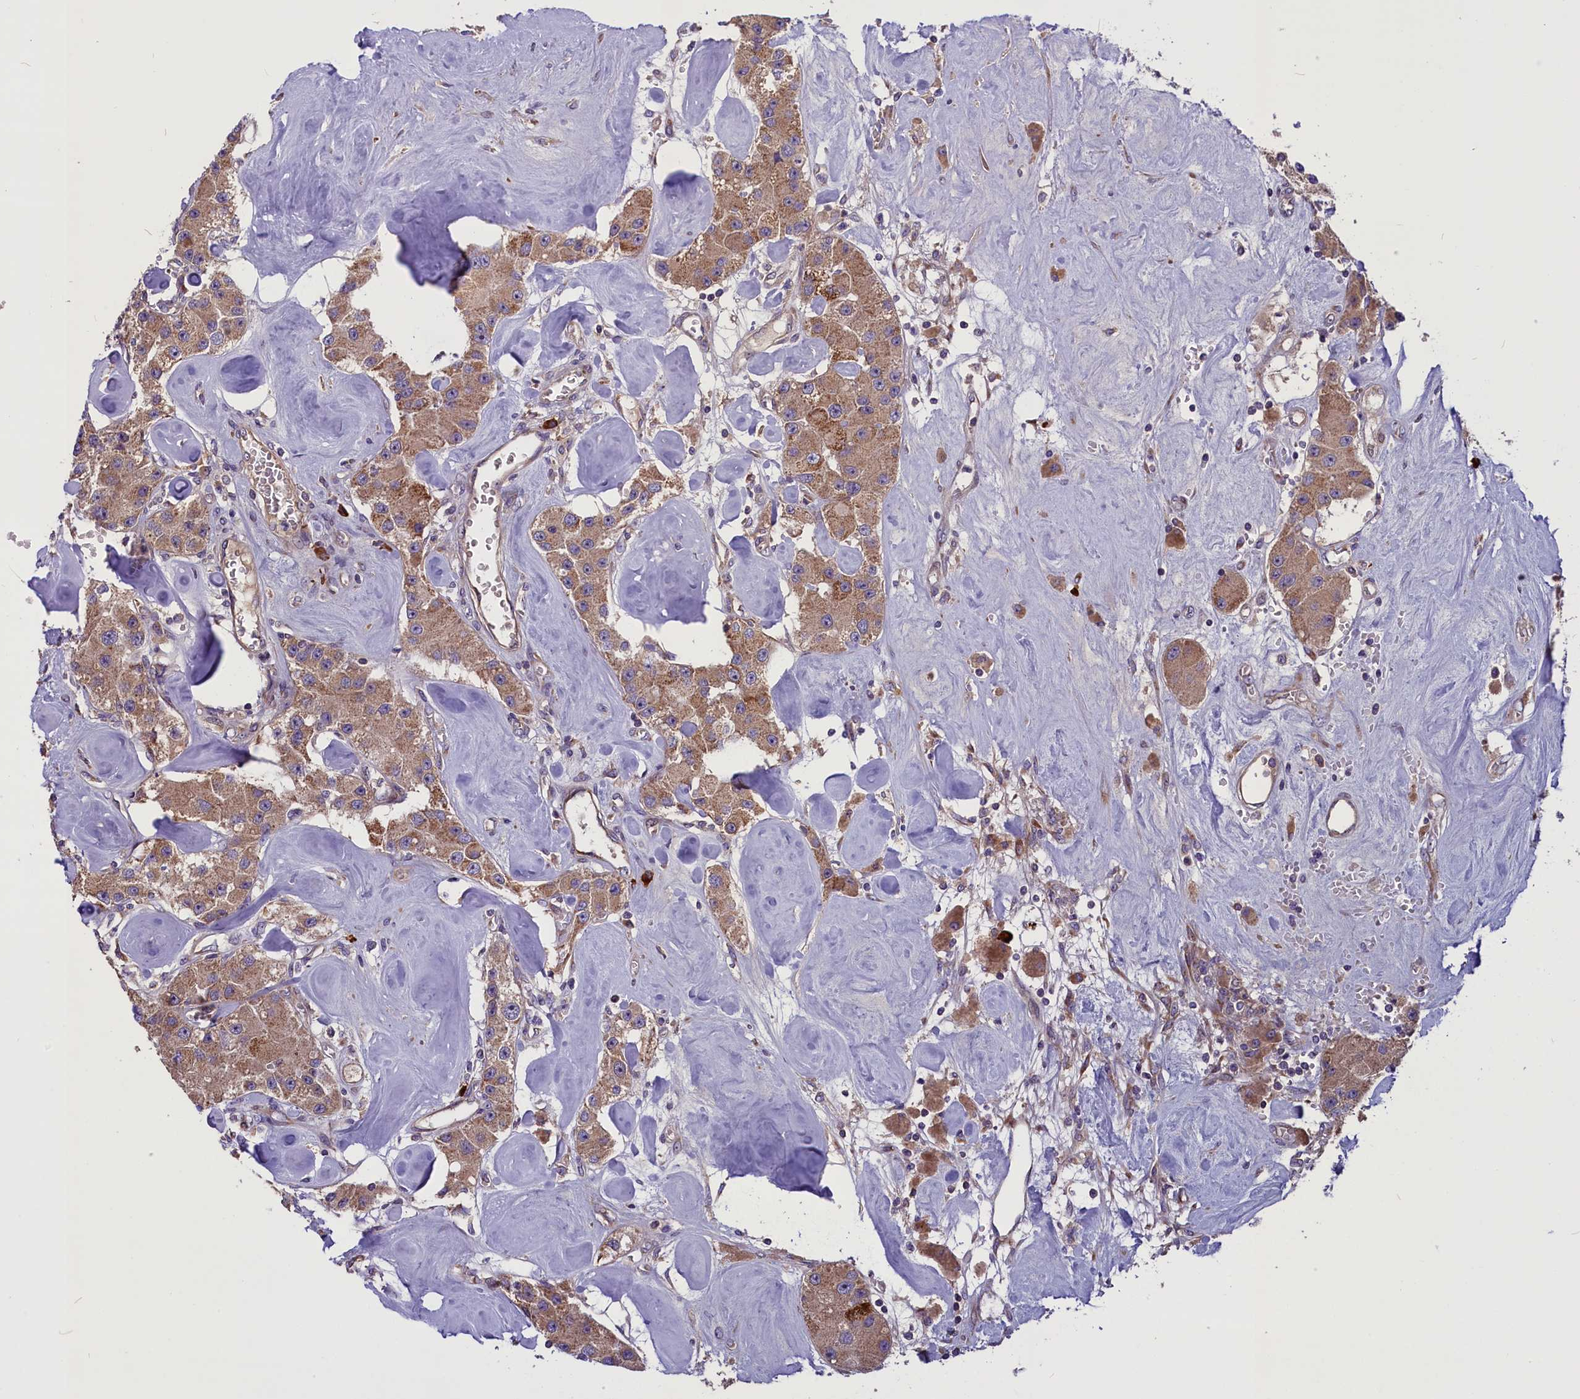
{"staining": {"intensity": "moderate", "quantity": ">75%", "location": "cytoplasmic/membranous"}, "tissue": "carcinoid", "cell_type": "Tumor cells", "image_type": "cancer", "snomed": [{"axis": "morphology", "description": "Carcinoid, malignant, NOS"}, {"axis": "topography", "description": "Pancreas"}], "caption": "An image of human carcinoid (malignant) stained for a protein demonstrates moderate cytoplasmic/membranous brown staining in tumor cells. (DAB = brown stain, brightfield microscopy at high magnification).", "gene": "FRY", "patient": {"sex": "male", "age": 41}}